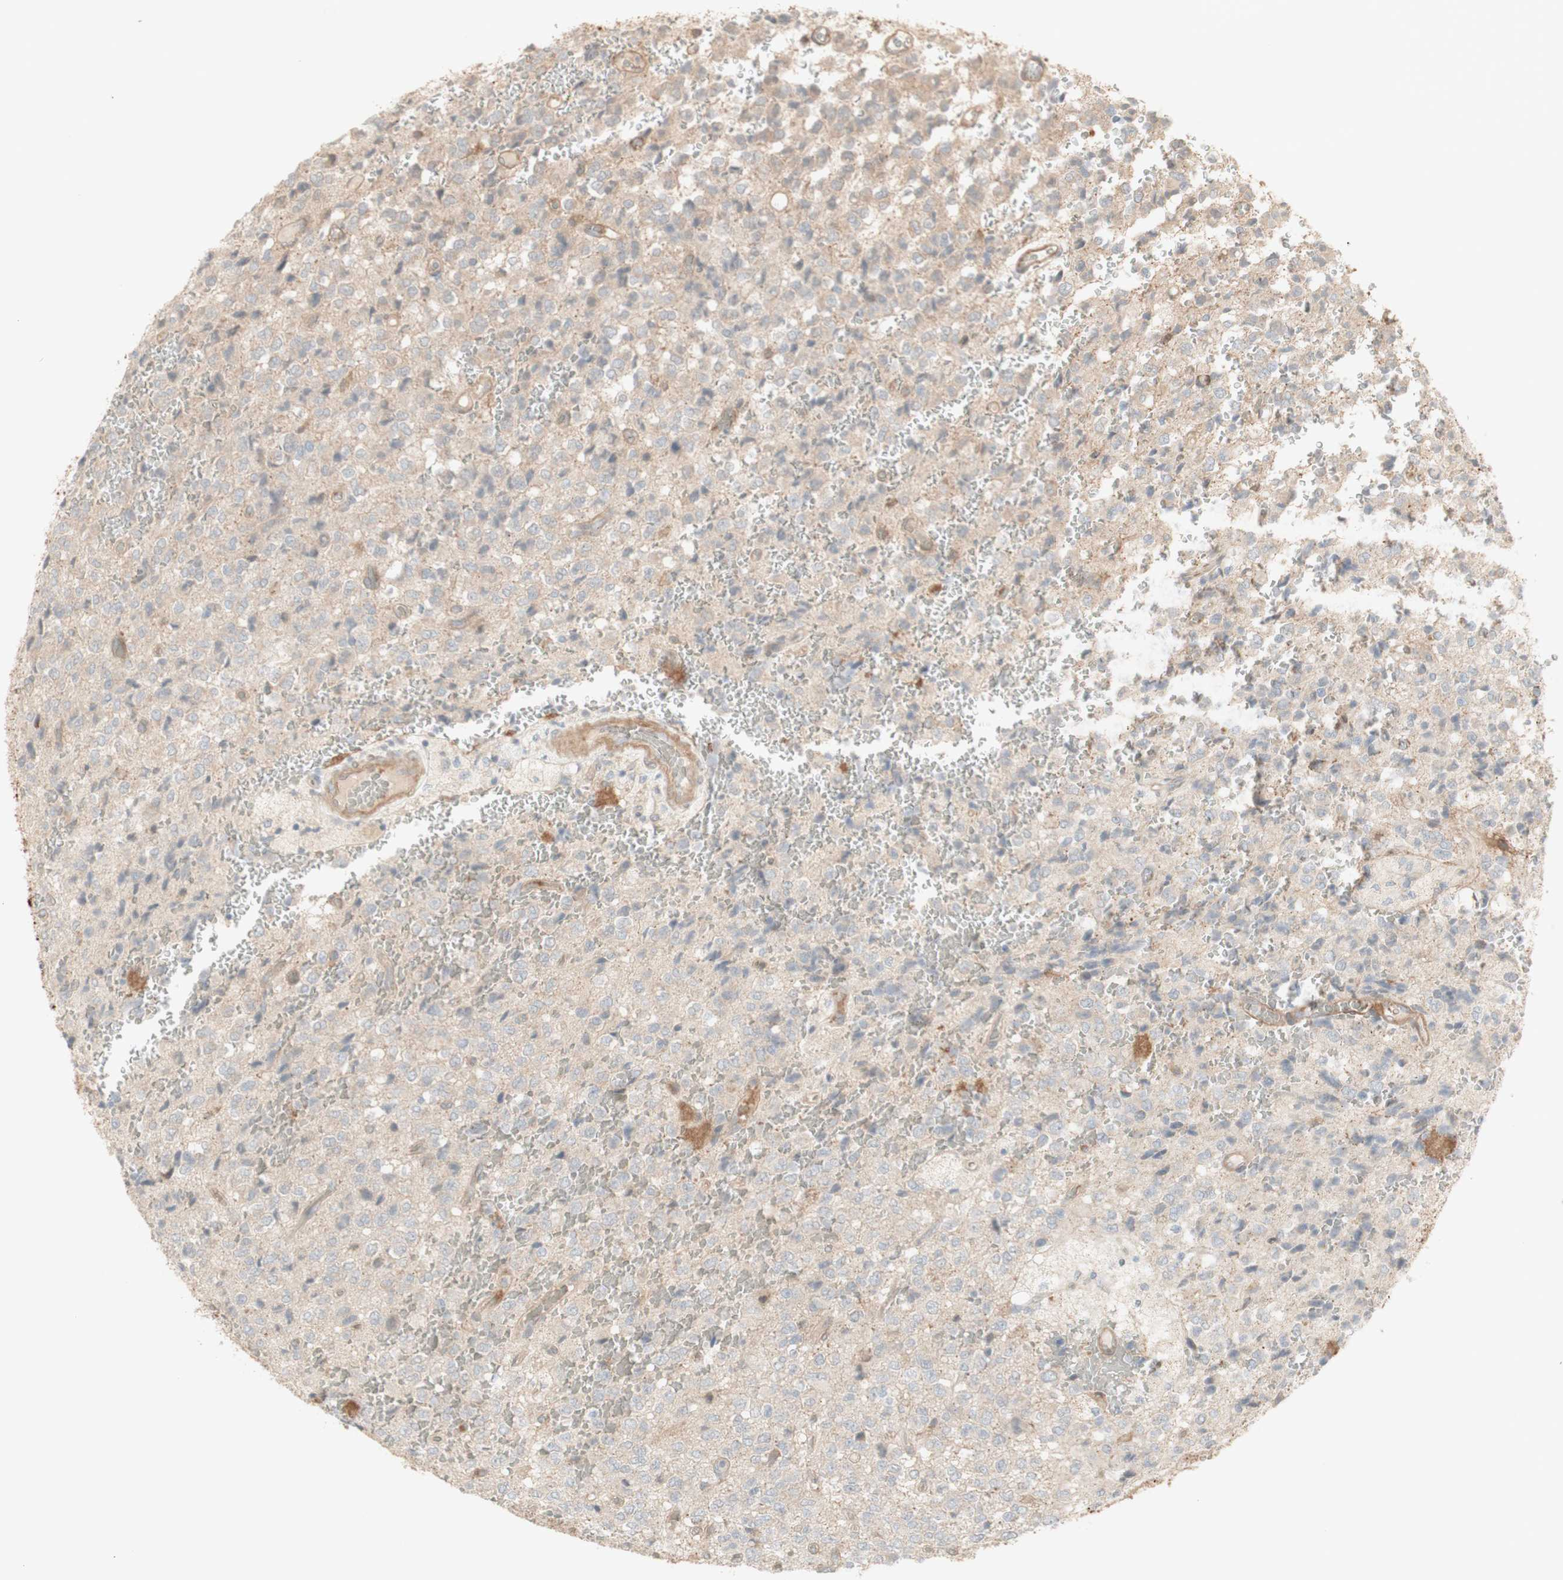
{"staining": {"intensity": "weak", "quantity": "25%-75%", "location": "cytoplasmic/membranous"}, "tissue": "glioma", "cell_type": "Tumor cells", "image_type": "cancer", "snomed": [{"axis": "morphology", "description": "Glioma, malignant, High grade"}, {"axis": "topography", "description": "pancreas cauda"}], "caption": "Protein analysis of glioma tissue shows weak cytoplasmic/membranous expression in approximately 25%-75% of tumor cells.", "gene": "CNN3", "patient": {"sex": "male", "age": 60}}